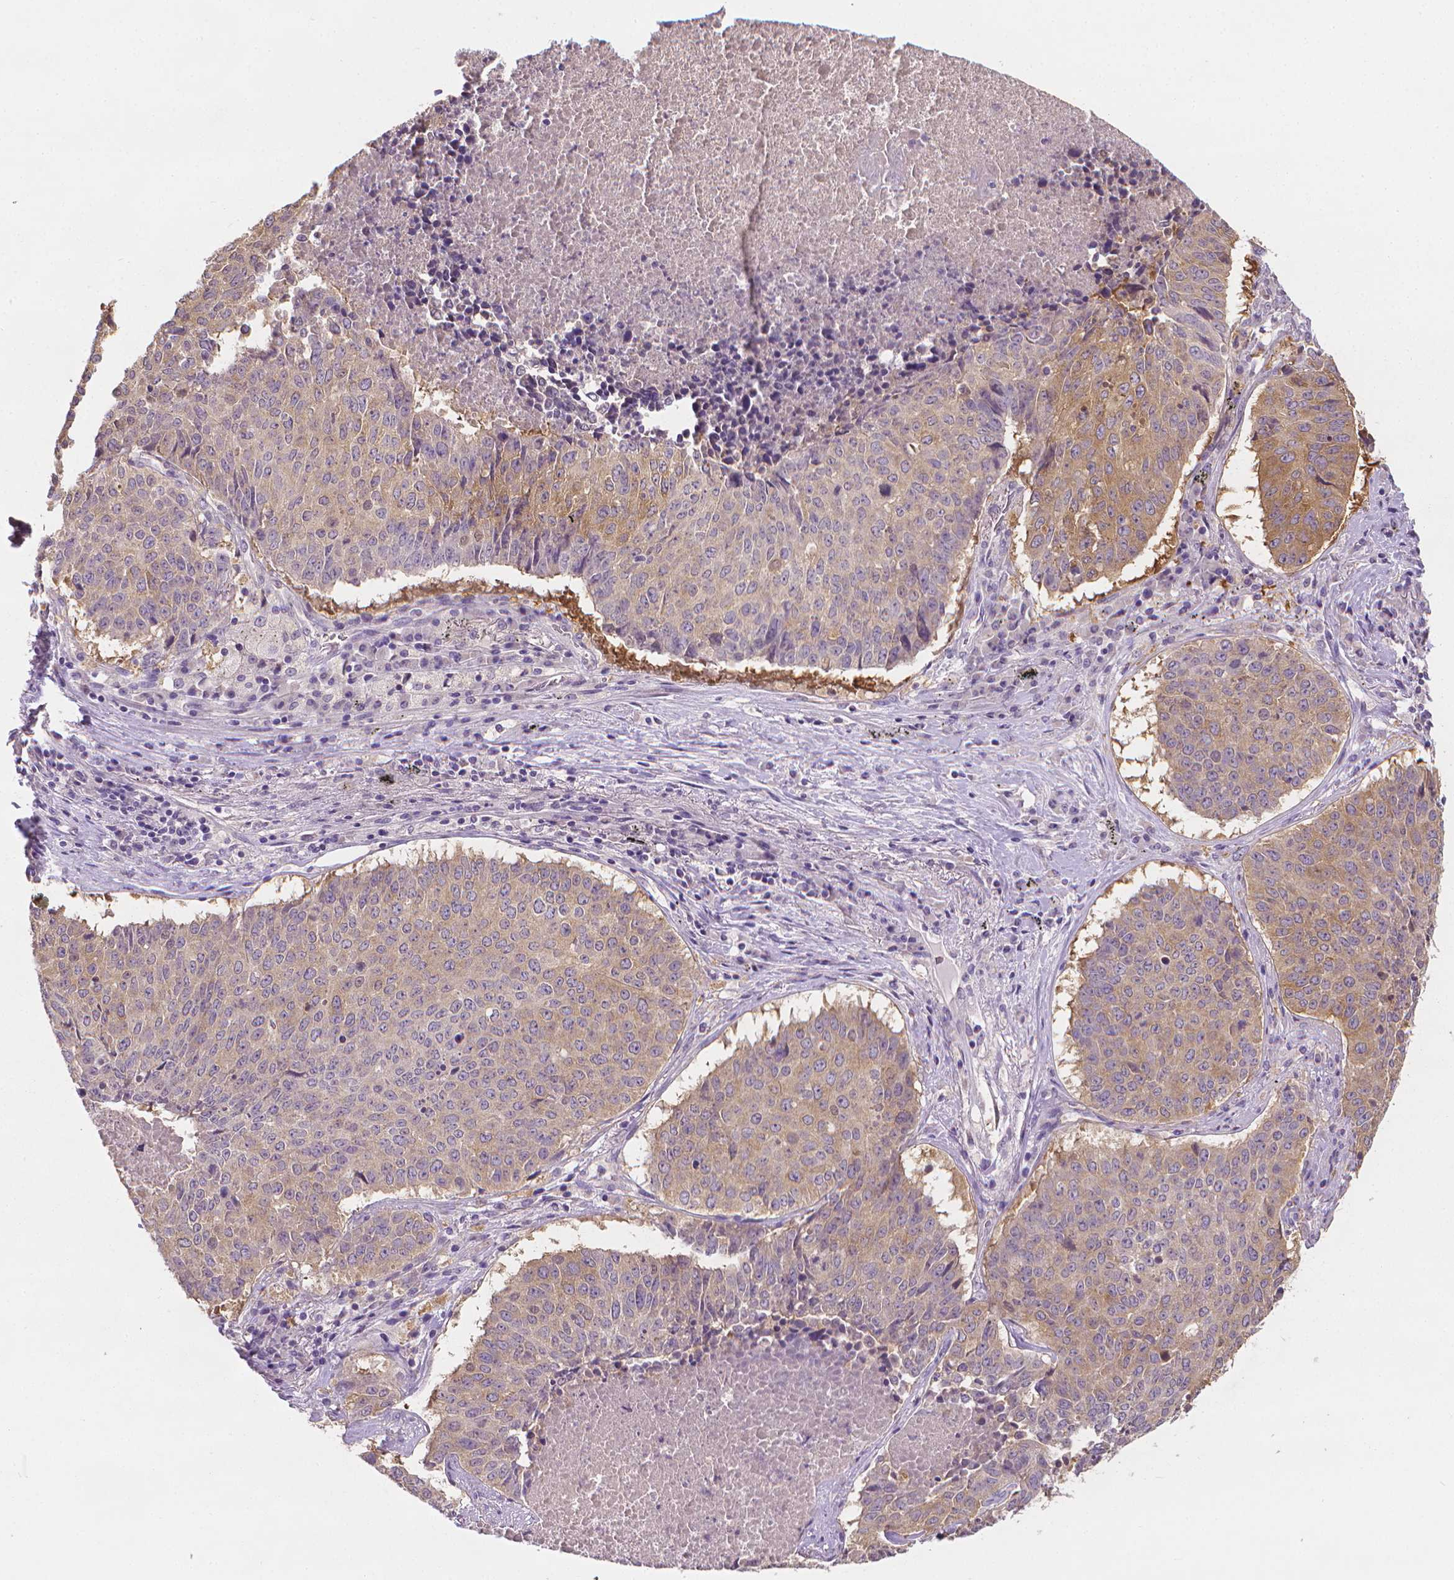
{"staining": {"intensity": "weak", "quantity": "25%-75%", "location": "cytoplasmic/membranous"}, "tissue": "lung cancer", "cell_type": "Tumor cells", "image_type": "cancer", "snomed": [{"axis": "morphology", "description": "Normal tissue, NOS"}, {"axis": "morphology", "description": "Squamous cell carcinoma, NOS"}, {"axis": "topography", "description": "Bronchus"}, {"axis": "topography", "description": "Lung"}], "caption": "Protein expression by immunohistochemistry demonstrates weak cytoplasmic/membranous expression in about 25%-75% of tumor cells in squamous cell carcinoma (lung).", "gene": "FASN", "patient": {"sex": "male", "age": 64}}